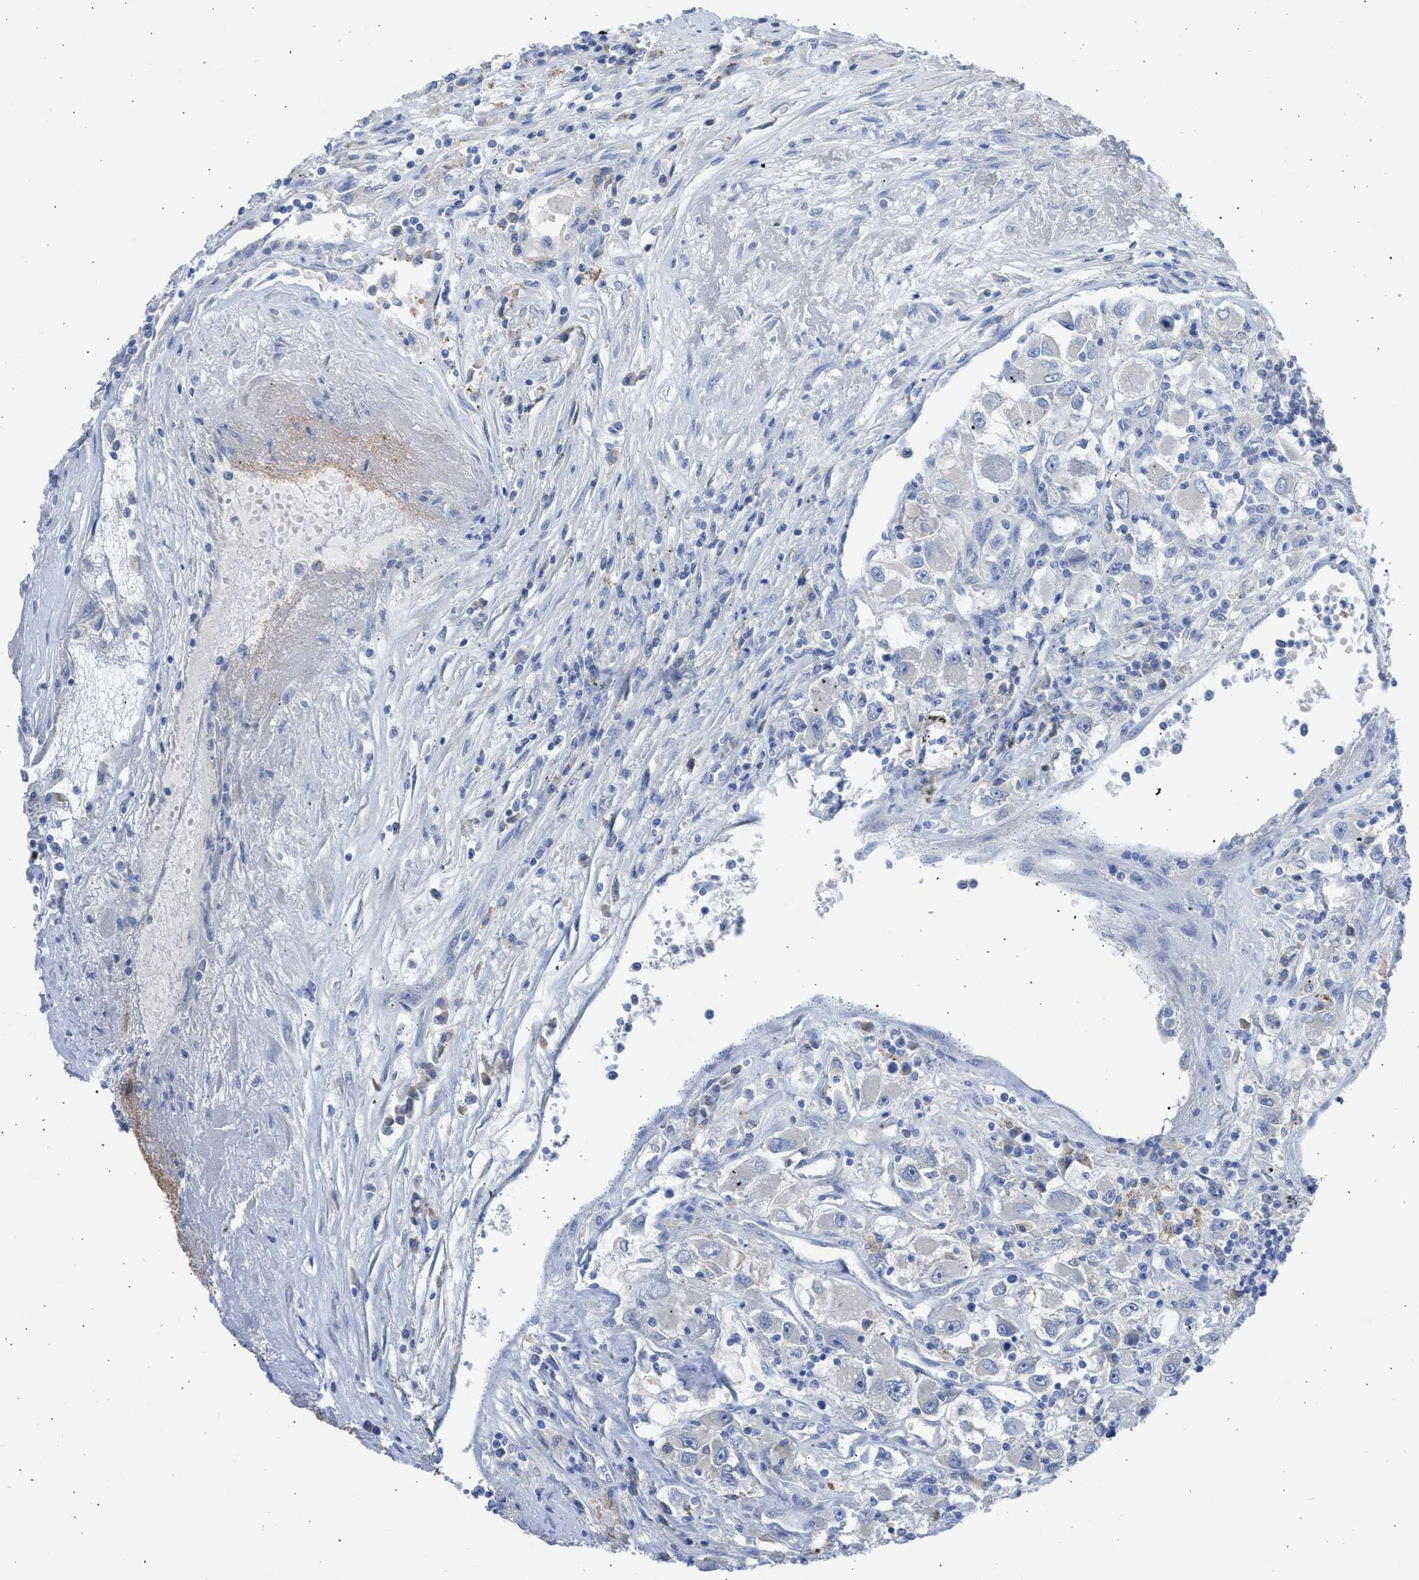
{"staining": {"intensity": "negative", "quantity": "none", "location": "none"}, "tissue": "renal cancer", "cell_type": "Tumor cells", "image_type": "cancer", "snomed": [{"axis": "morphology", "description": "Adenocarcinoma, NOS"}, {"axis": "topography", "description": "Kidney"}], "caption": "This is an immunohistochemistry micrograph of human adenocarcinoma (renal). There is no staining in tumor cells.", "gene": "RSPH1", "patient": {"sex": "female", "age": 52}}